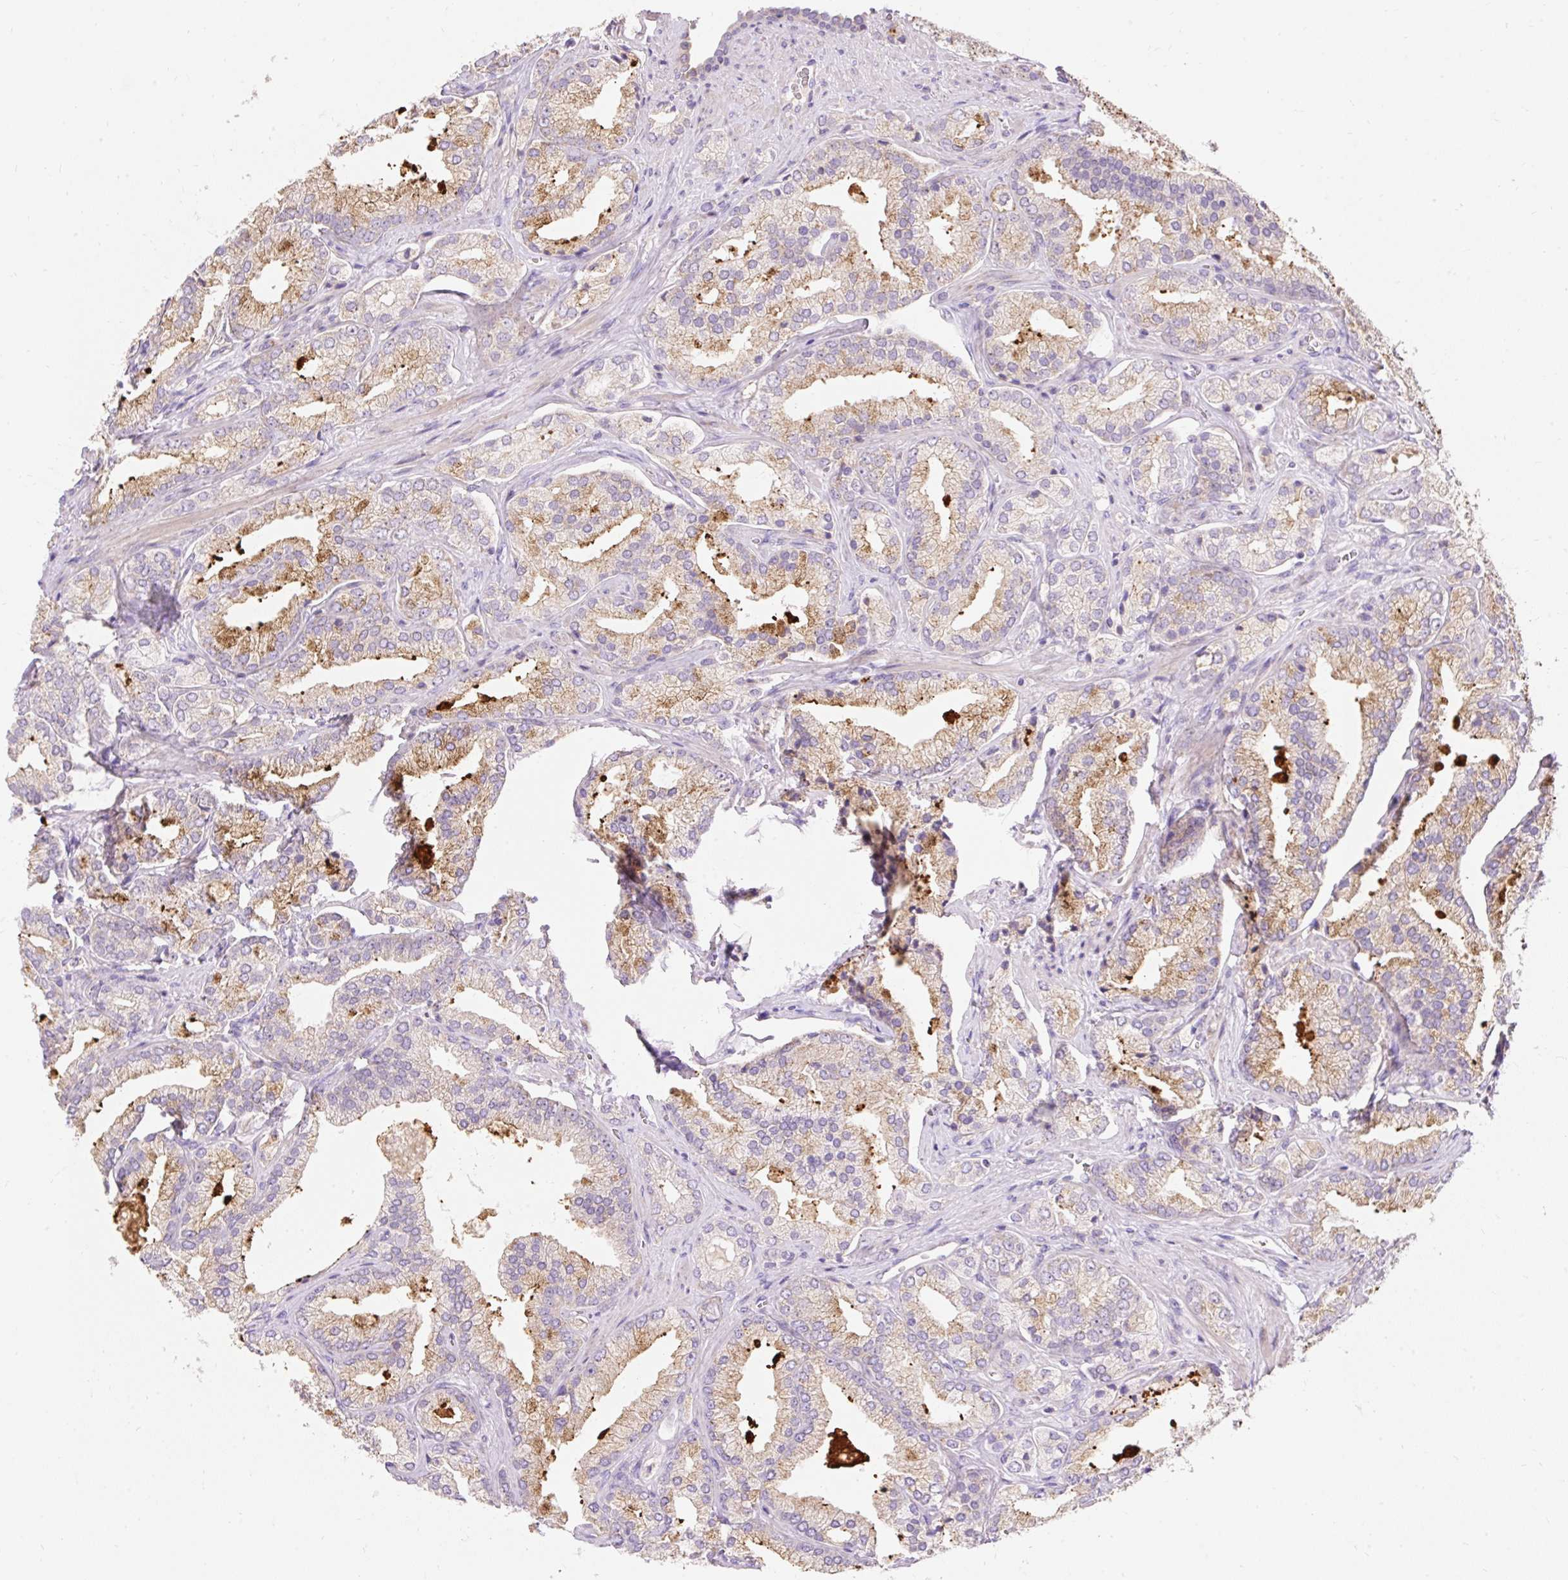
{"staining": {"intensity": "moderate", "quantity": "25%-75%", "location": "cytoplasmic/membranous"}, "tissue": "prostate cancer", "cell_type": "Tumor cells", "image_type": "cancer", "snomed": [{"axis": "morphology", "description": "Adenocarcinoma, High grade"}, {"axis": "topography", "description": "Prostate"}], "caption": "An image of human prostate cancer stained for a protein shows moderate cytoplasmic/membranous brown staining in tumor cells.", "gene": "PMAIP1", "patient": {"sex": "male", "age": 68}}